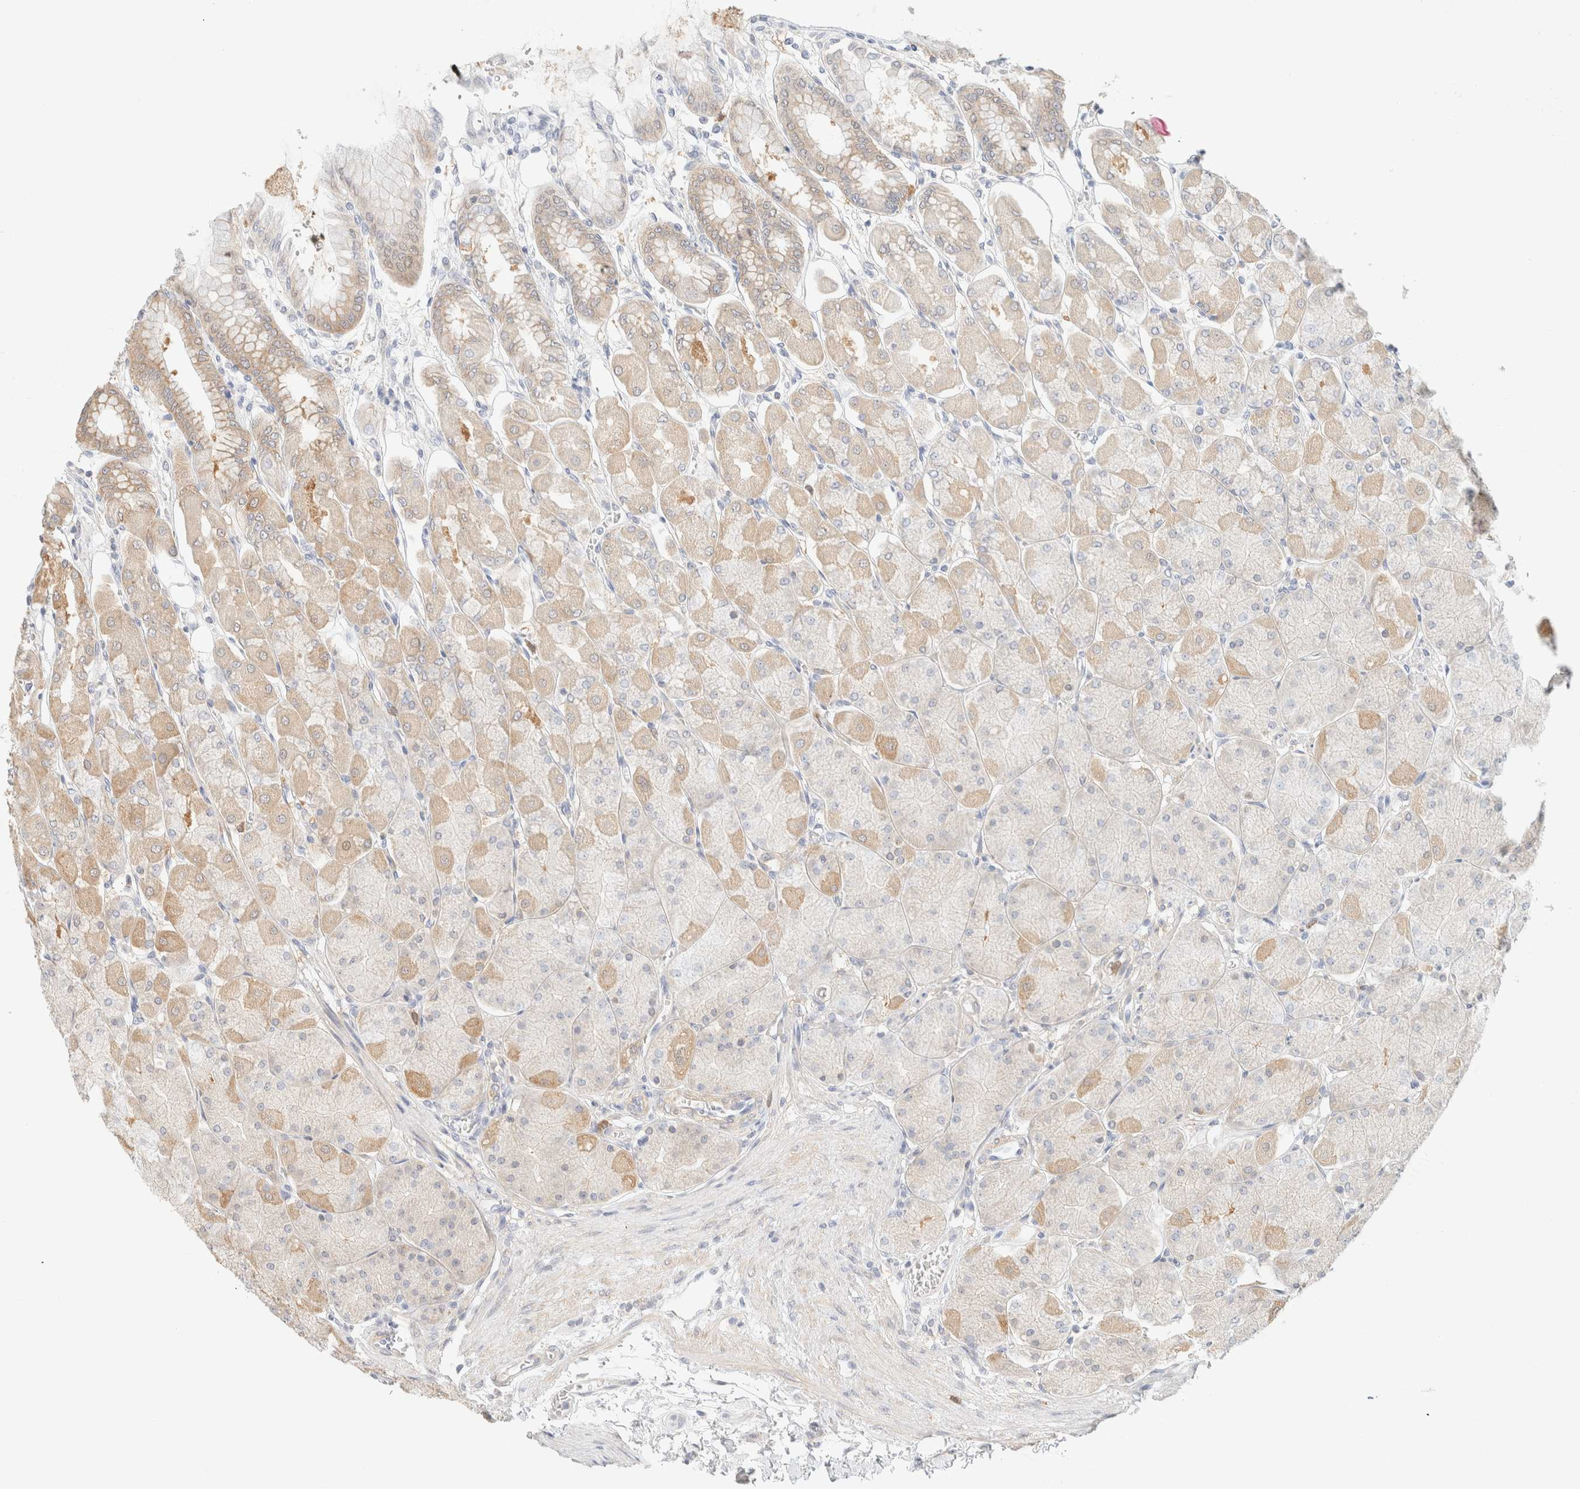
{"staining": {"intensity": "moderate", "quantity": "25%-75%", "location": "cytoplasmic/membranous"}, "tissue": "stomach", "cell_type": "Glandular cells", "image_type": "normal", "snomed": [{"axis": "morphology", "description": "Normal tissue, NOS"}, {"axis": "topography", "description": "Stomach, upper"}], "caption": "High-magnification brightfield microscopy of normal stomach stained with DAB (brown) and counterstained with hematoxylin (blue). glandular cells exhibit moderate cytoplasmic/membranous expression is present in about25%-75% of cells. Nuclei are stained in blue.", "gene": "GPI", "patient": {"sex": "female", "age": 56}}